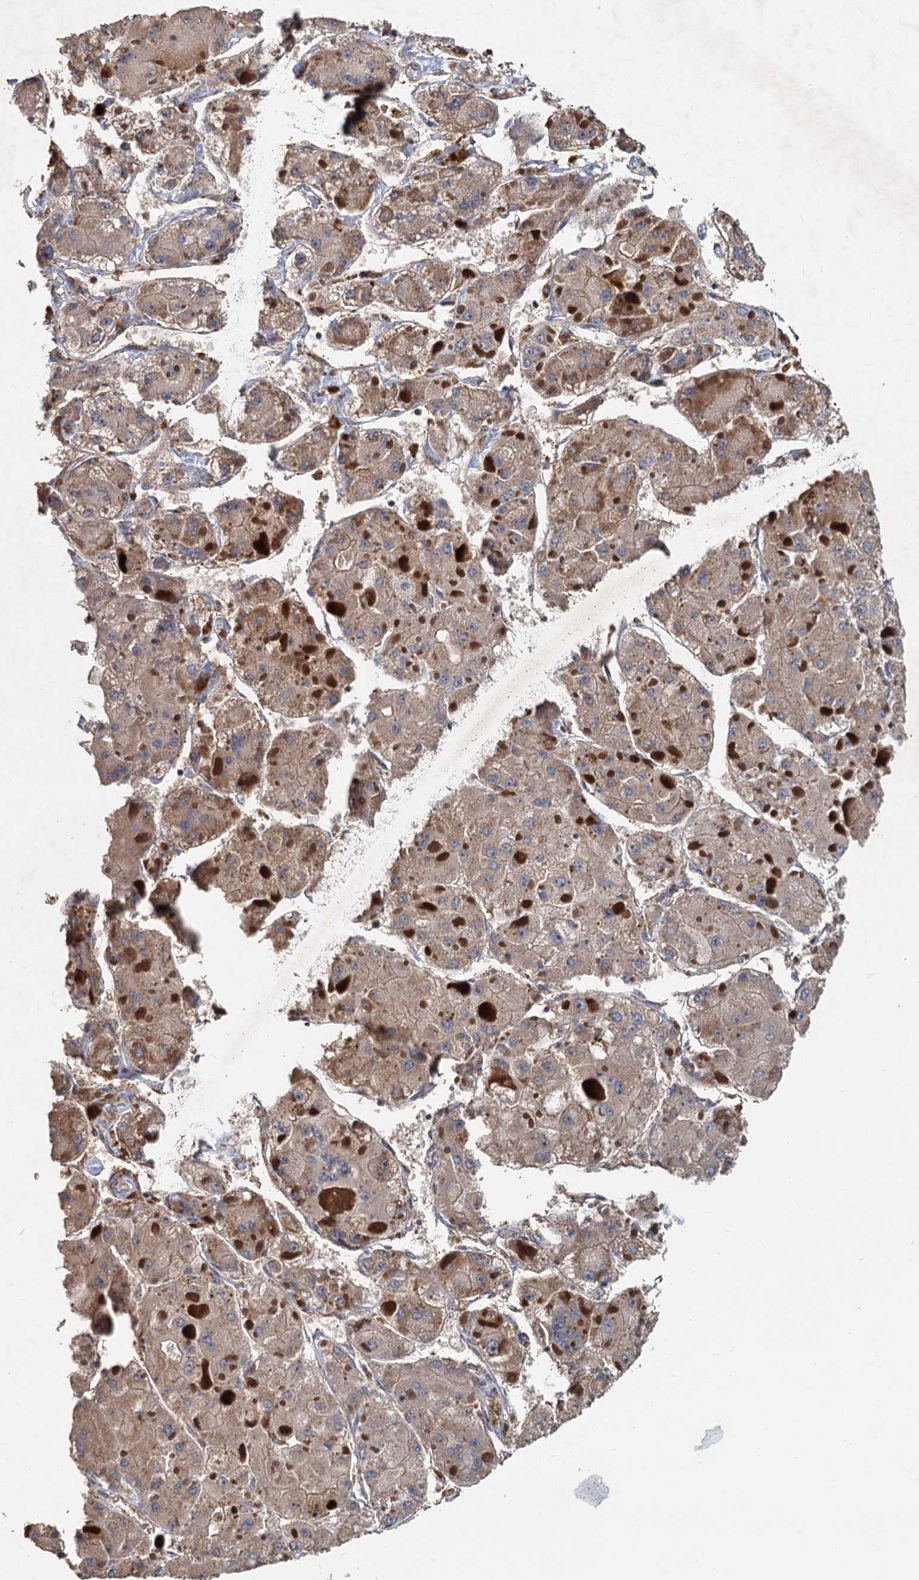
{"staining": {"intensity": "moderate", "quantity": ">75%", "location": "cytoplasmic/membranous"}, "tissue": "liver cancer", "cell_type": "Tumor cells", "image_type": "cancer", "snomed": [{"axis": "morphology", "description": "Carcinoma, Hepatocellular, NOS"}, {"axis": "topography", "description": "Liver"}], "caption": "Protein expression analysis of liver cancer (hepatocellular carcinoma) displays moderate cytoplasmic/membranous expression in approximately >75% of tumor cells. (brown staining indicates protein expression, while blue staining denotes nuclei).", "gene": "SDS", "patient": {"sex": "female", "age": 73}}